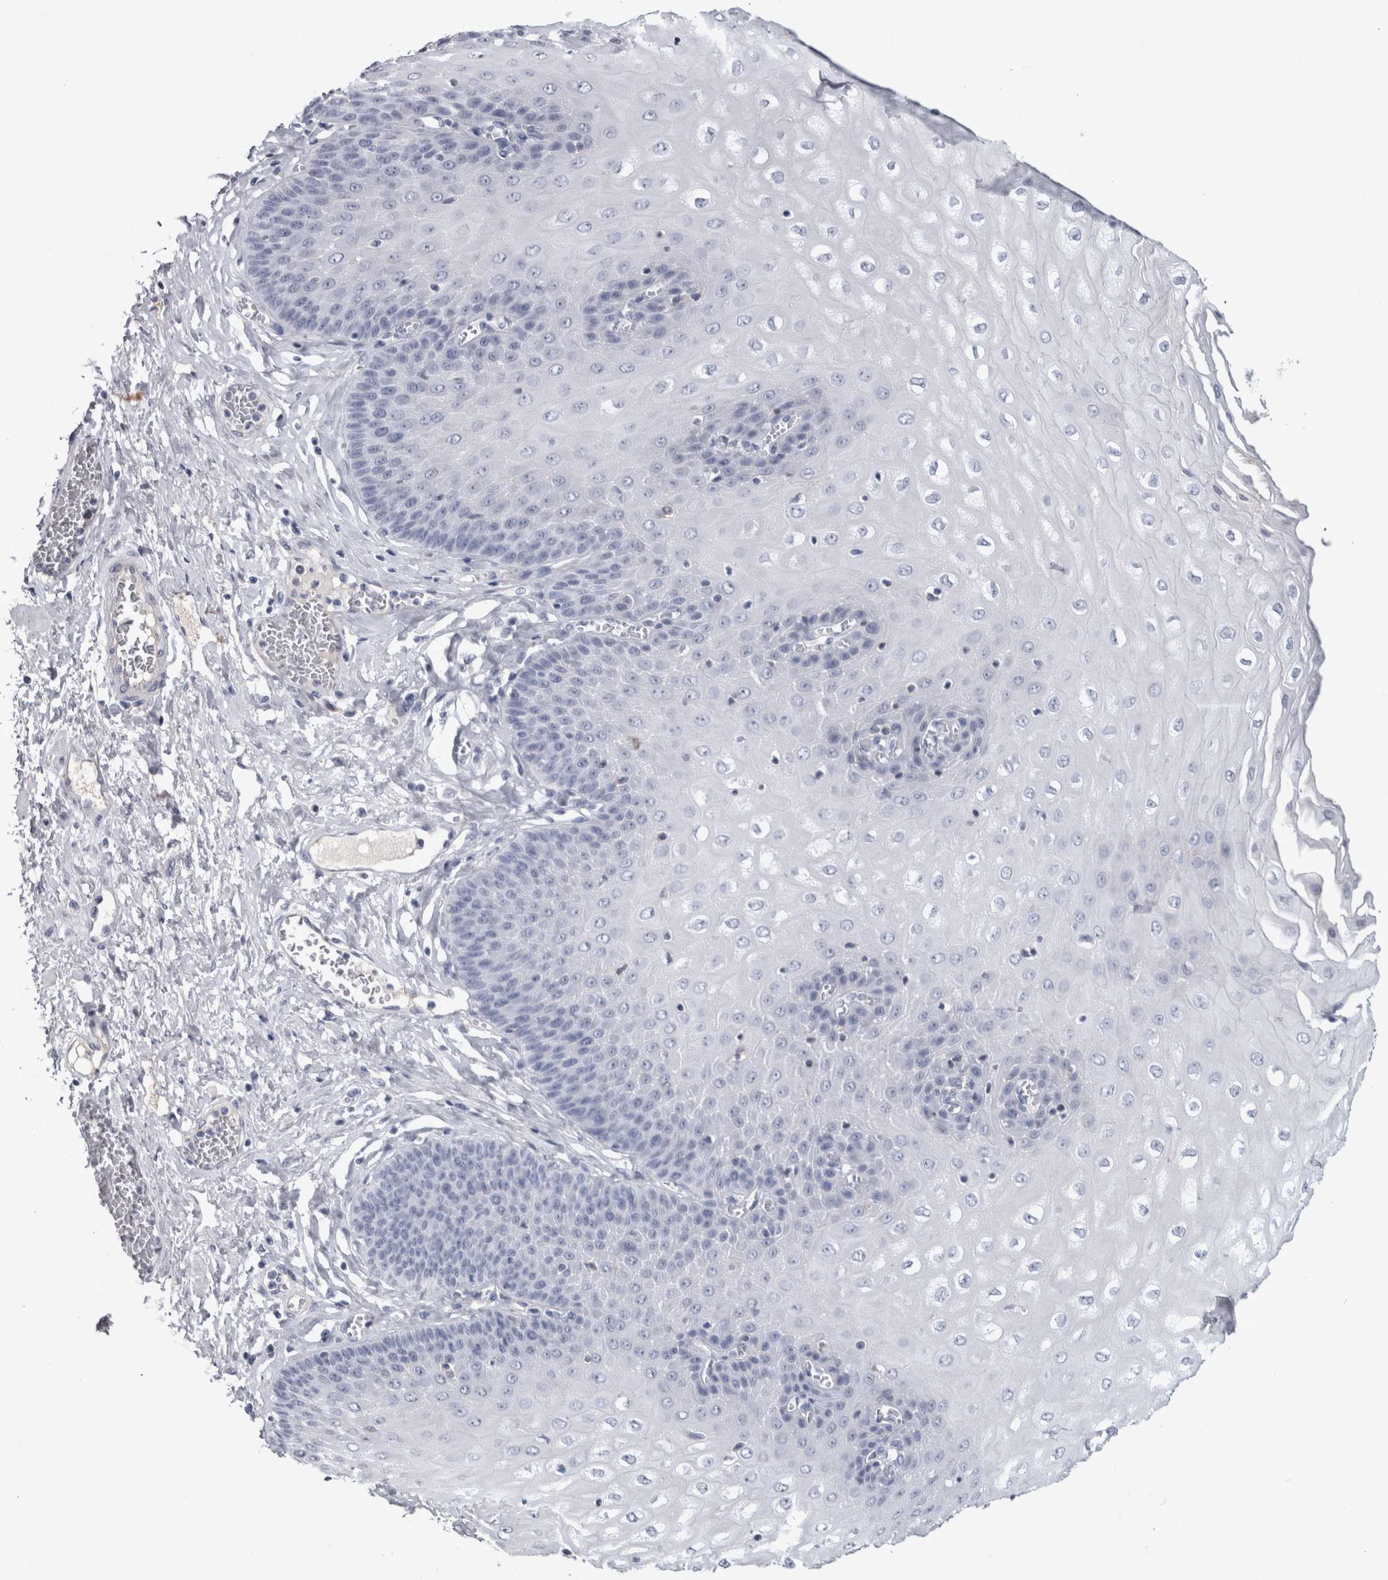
{"staining": {"intensity": "negative", "quantity": "none", "location": "none"}, "tissue": "esophagus", "cell_type": "Squamous epithelial cells", "image_type": "normal", "snomed": [{"axis": "morphology", "description": "Normal tissue, NOS"}, {"axis": "topography", "description": "Esophagus"}], "caption": "Squamous epithelial cells show no significant protein expression in normal esophagus. (DAB (3,3'-diaminobenzidine) IHC visualized using brightfield microscopy, high magnification).", "gene": "PAX5", "patient": {"sex": "male", "age": 60}}